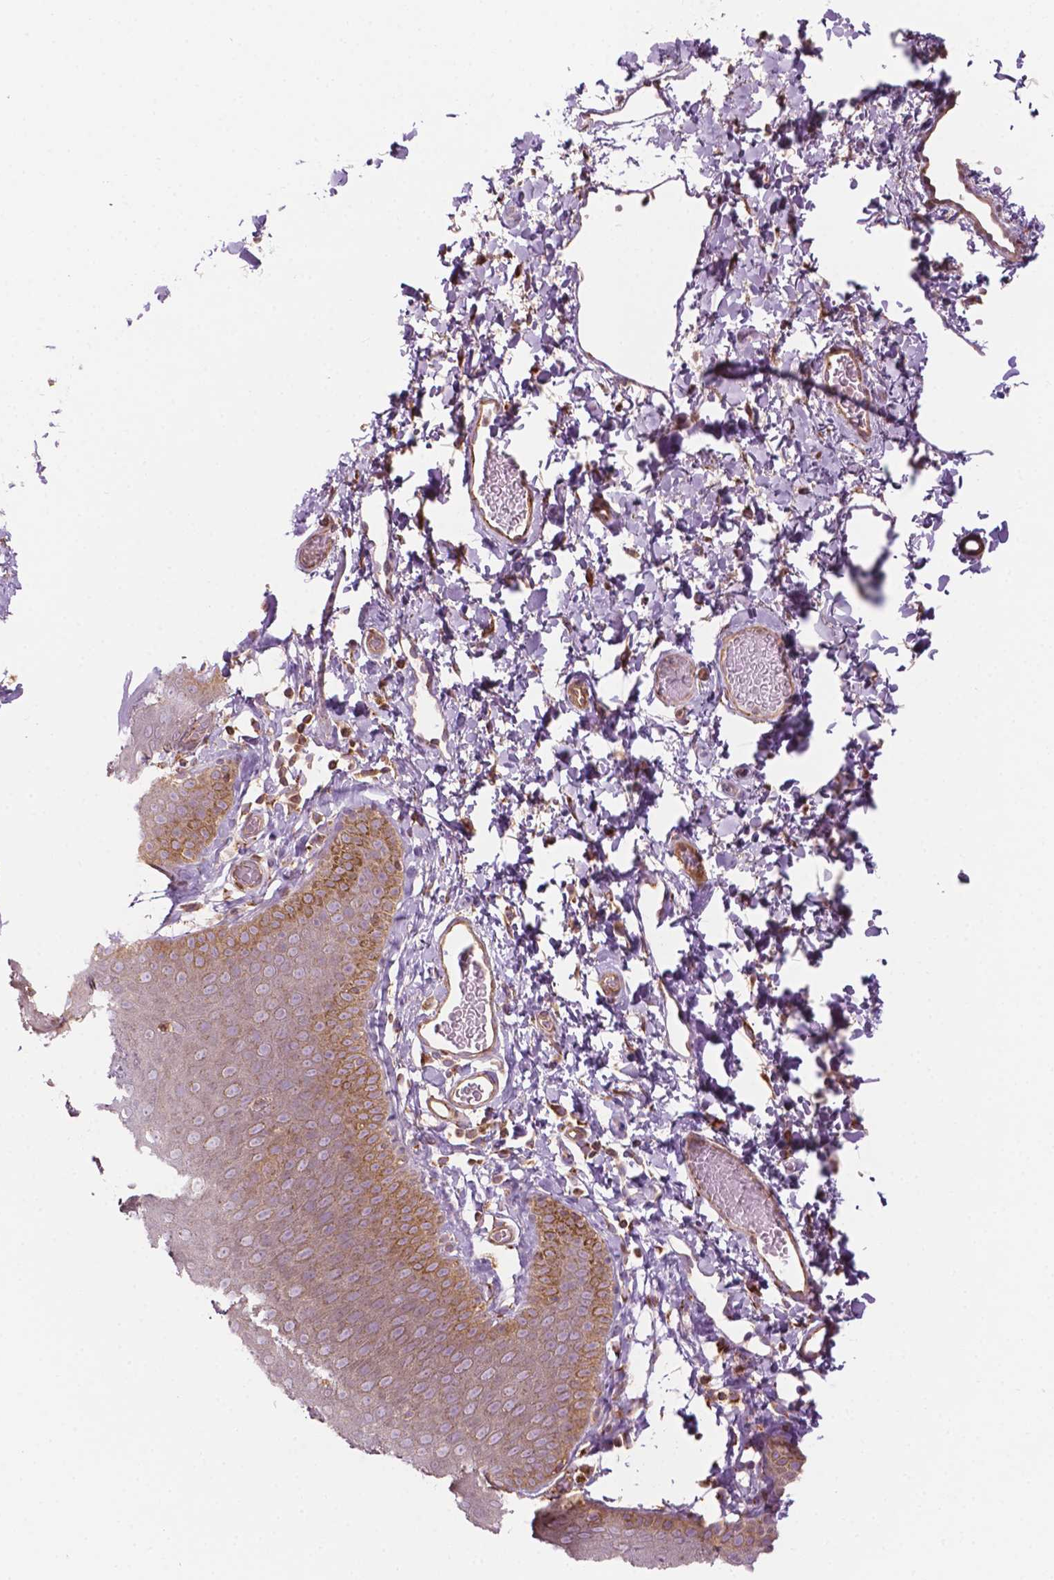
{"staining": {"intensity": "moderate", "quantity": "25%-75%", "location": "cytoplasmic/membranous"}, "tissue": "skin", "cell_type": "Epidermal cells", "image_type": "normal", "snomed": [{"axis": "morphology", "description": "Normal tissue, NOS"}, {"axis": "topography", "description": "Anal"}], "caption": "This micrograph shows immunohistochemistry staining of unremarkable skin, with medium moderate cytoplasmic/membranous positivity in about 25%-75% of epidermal cells.", "gene": "SURF4", "patient": {"sex": "male", "age": 53}}